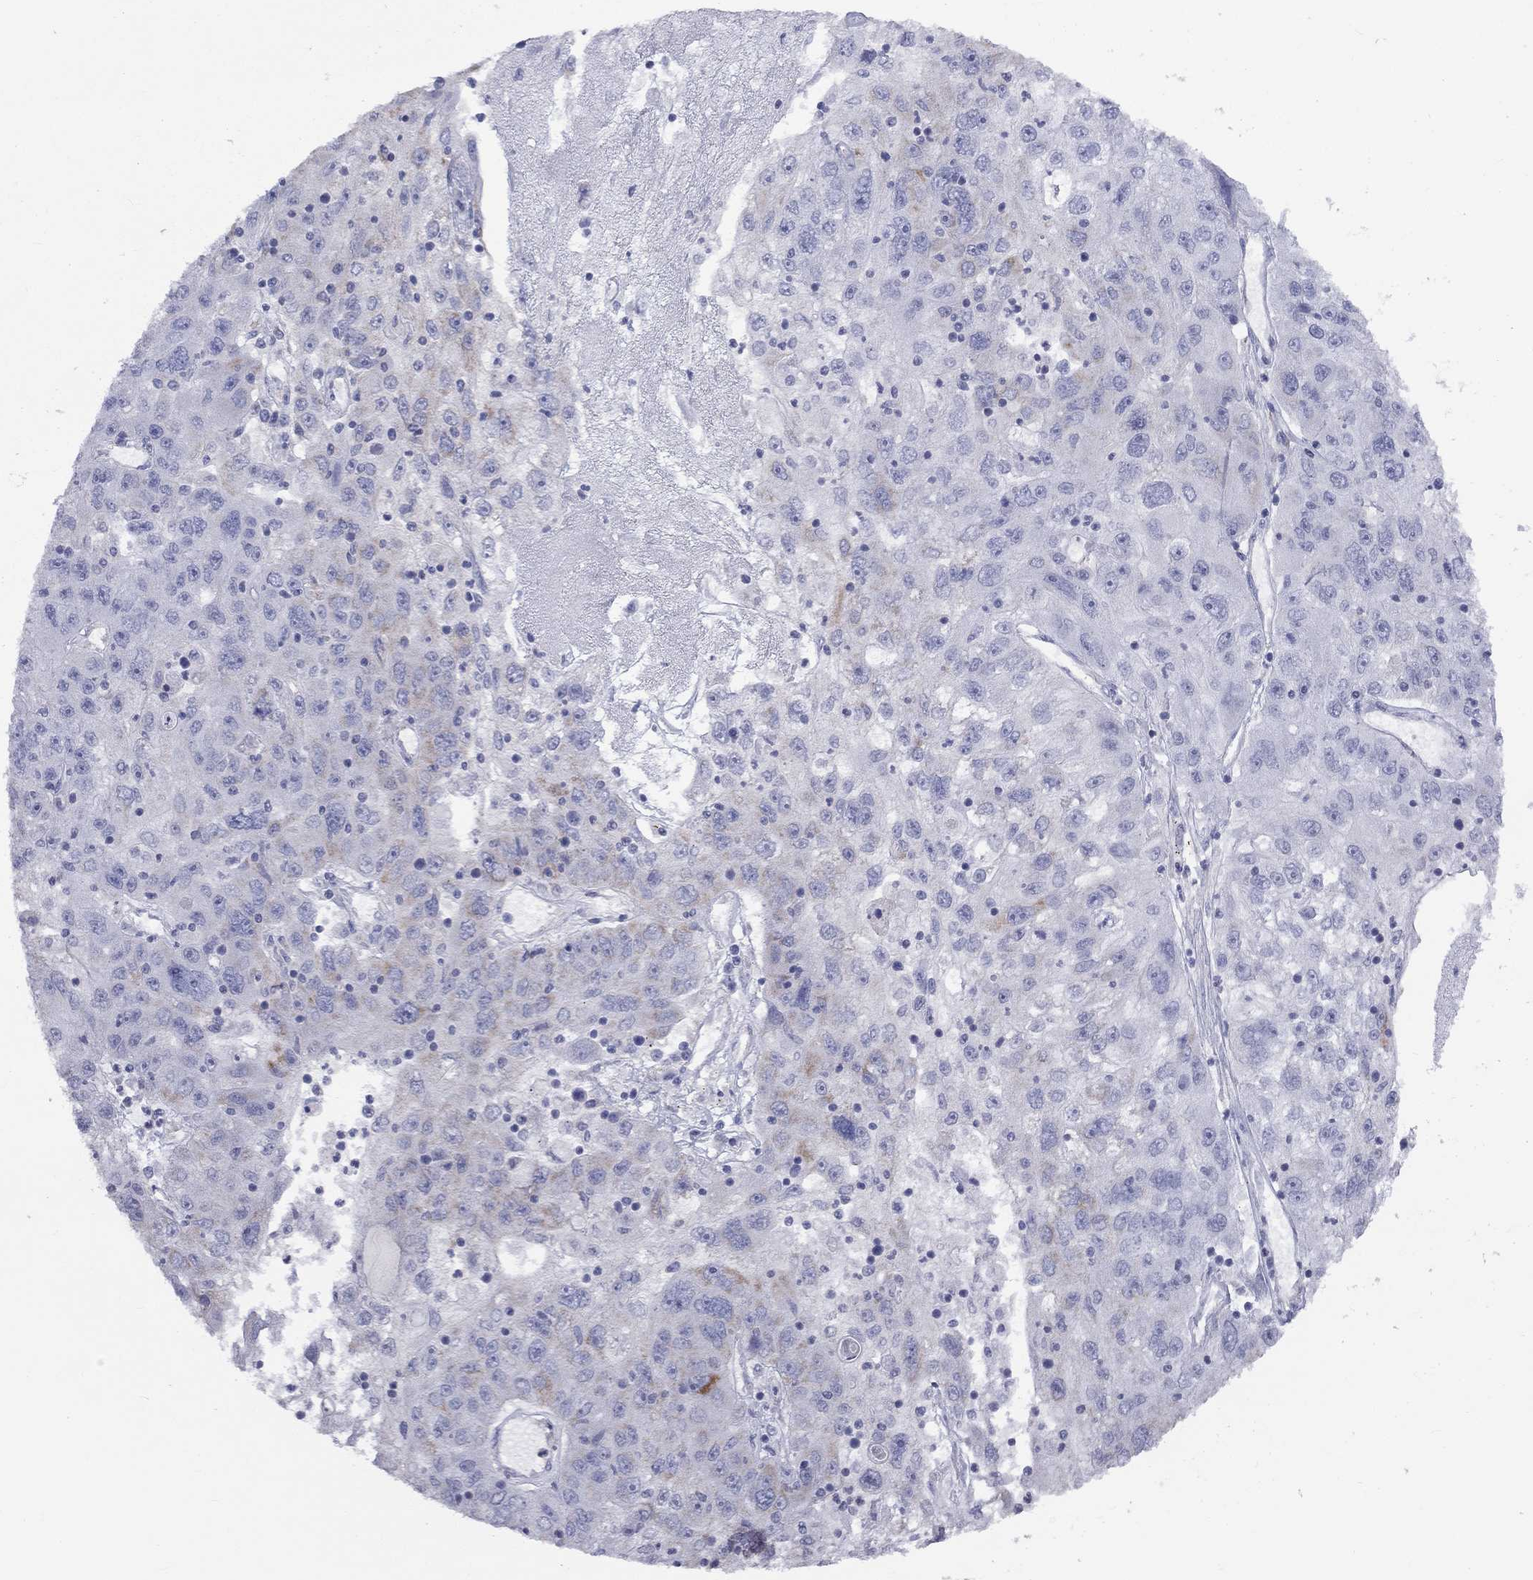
{"staining": {"intensity": "negative", "quantity": "none", "location": "none"}, "tissue": "stomach cancer", "cell_type": "Tumor cells", "image_type": "cancer", "snomed": [{"axis": "morphology", "description": "Adenocarcinoma, NOS"}, {"axis": "topography", "description": "Stomach"}], "caption": "IHC of human stomach cancer (adenocarcinoma) exhibits no expression in tumor cells.", "gene": "CISD1", "patient": {"sex": "male", "age": 56}}